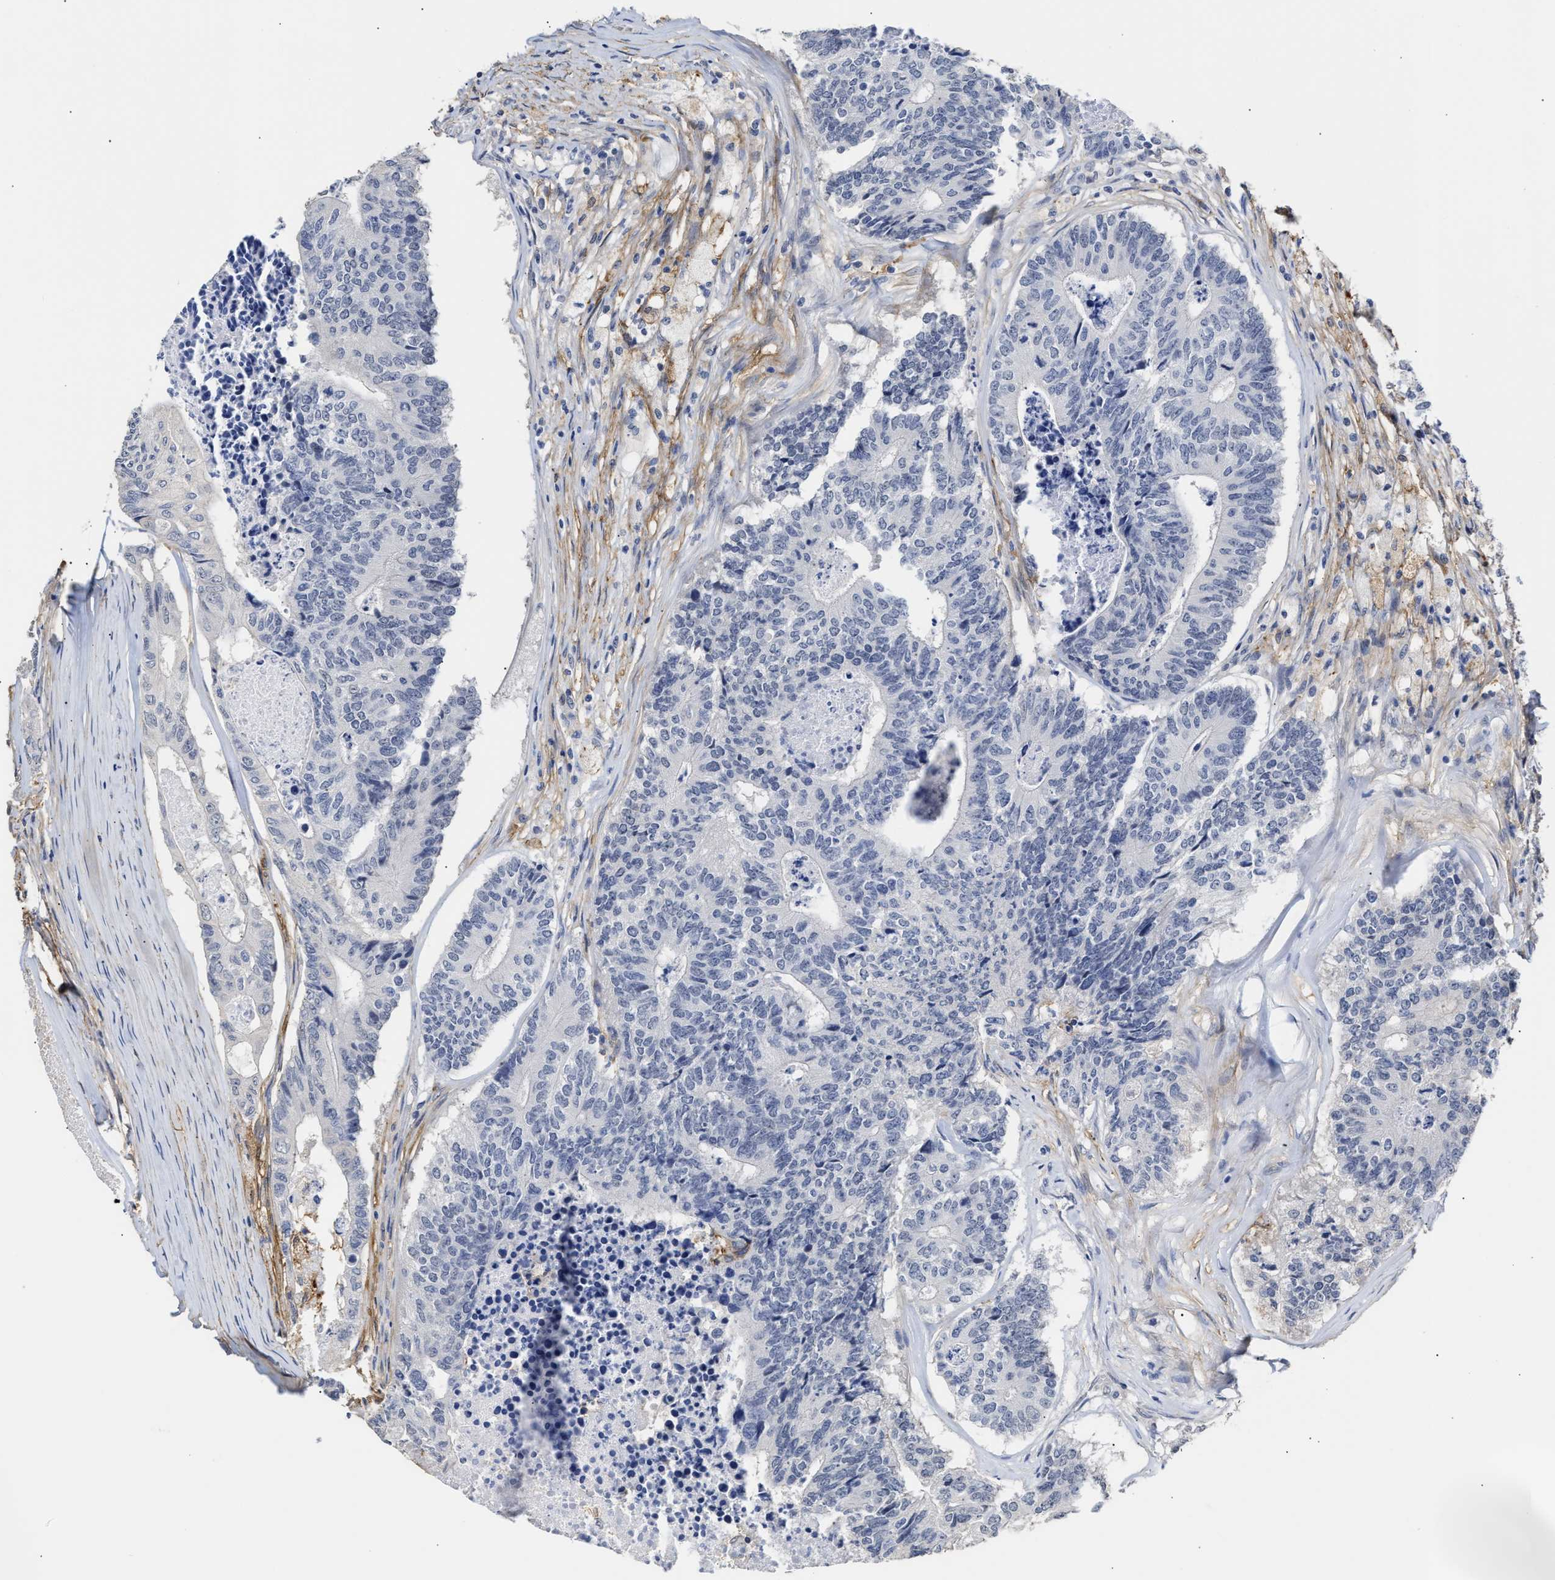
{"staining": {"intensity": "negative", "quantity": "none", "location": "none"}, "tissue": "colorectal cancer", "cell_type": "Tumor cells", "image_type": "cancer", "snomed": [{"axis": "morphology", "description": "Adenocarcinoma, NOS"}, {"axis": "topography", "description": "Colon"}], "caption": "Tumor cells show no significant protein expression in adenocarcinoma (colorectal). (DAB immunohistochemistry visualized using brightfield microscopy, high magnification).", "gene": "AHNAK2", "patient": {"sex": "female", "age": 67}}